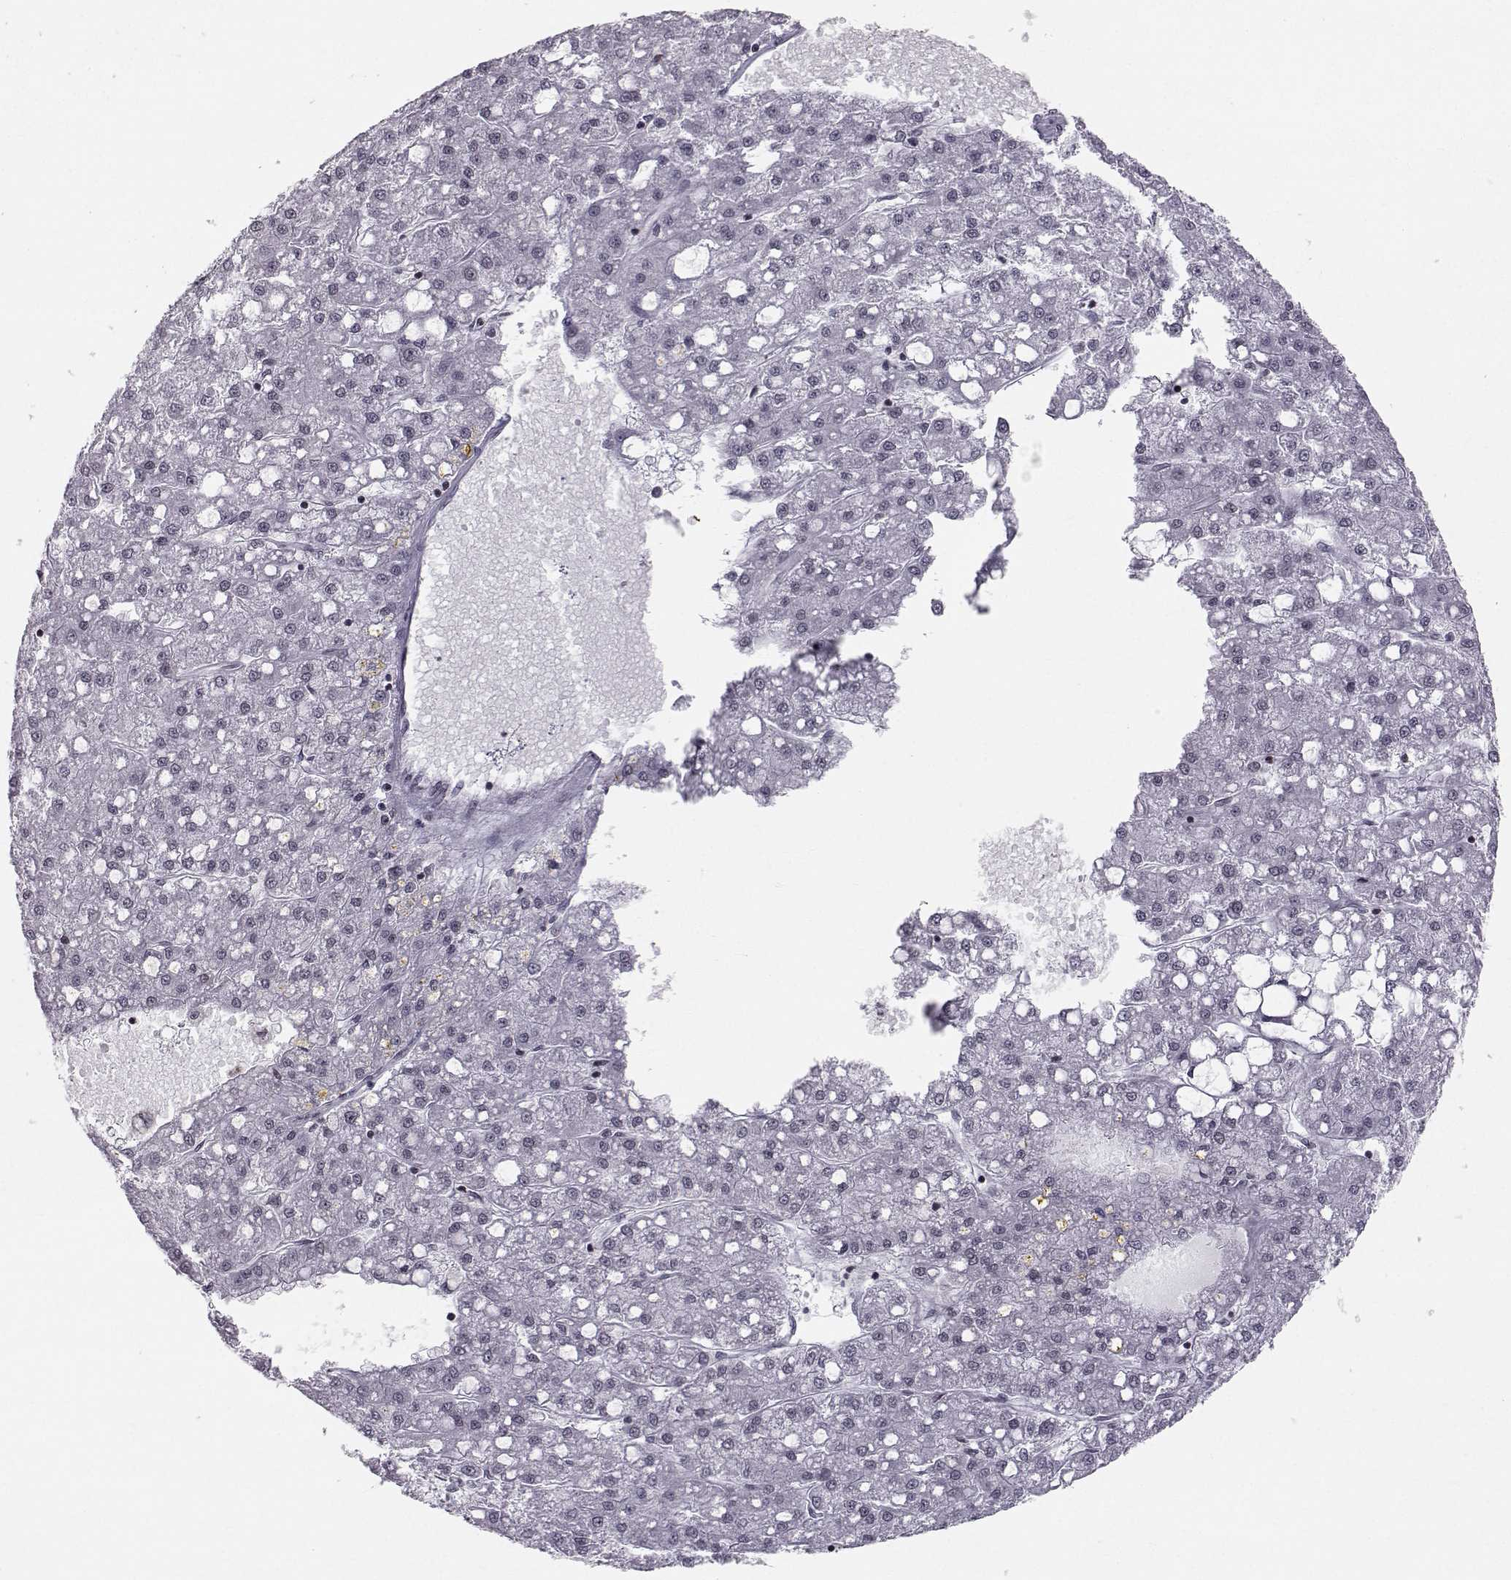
{"staining": {"intensity": "negative", "quantity": "none", "location": "none"}, "tissue": "liver cancer", "cell_type": "Tumor cells", "image_type": "cancer", "snomed": [{"axis": "morphology", "description": "Carcinoma, Hepatocellular, NOS"}, {"axis": "topography", "description": "Liver"}], "caption": "High magnification brightfield microscopy of liver cancer stained with DAB (3,3'-diaminobenzidine) (brown) and counterstained with hematoxylin (blue): tumor cells show no significant positivity.", "gene": "MARCHF4", "patient": {"sex": "male", "age": 67}}